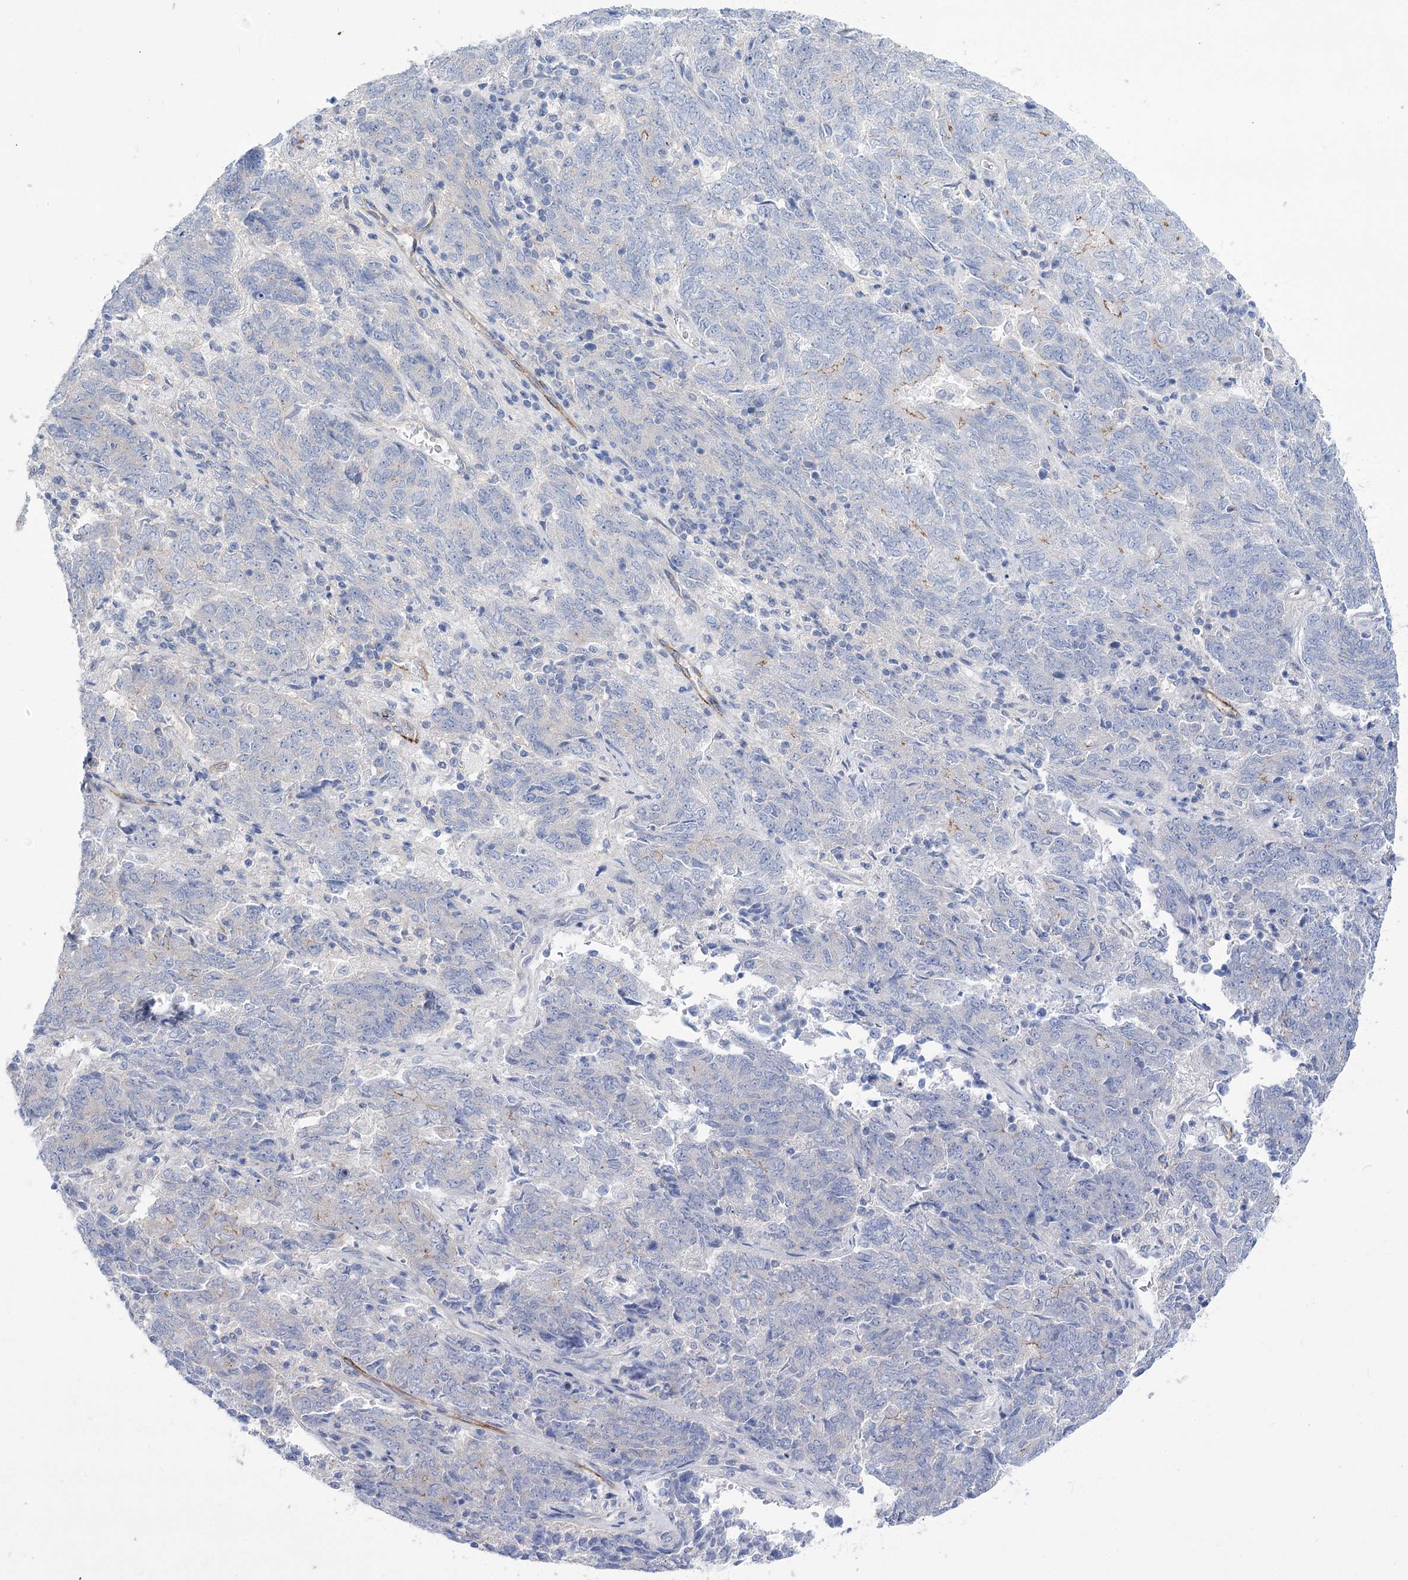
{"staining": {"intensity": "negative", "quantity": "none", "location": "none"}, "tissue": "endometrial cancer", "cell_type": "Tumor cells", "image_type": "cancer", "snomed": [{"axis": "morphology", "description": "Adenocarcinoma, NOS"}, {"axis": "topography", "description": "Endometrium"}], "caption": "A photomicrograph of human adenocarcinoma (endometrial) is negative for staining in tumor cells.", "gene": "LRRC34", "patient": {"sex": "female", "age": 80}}